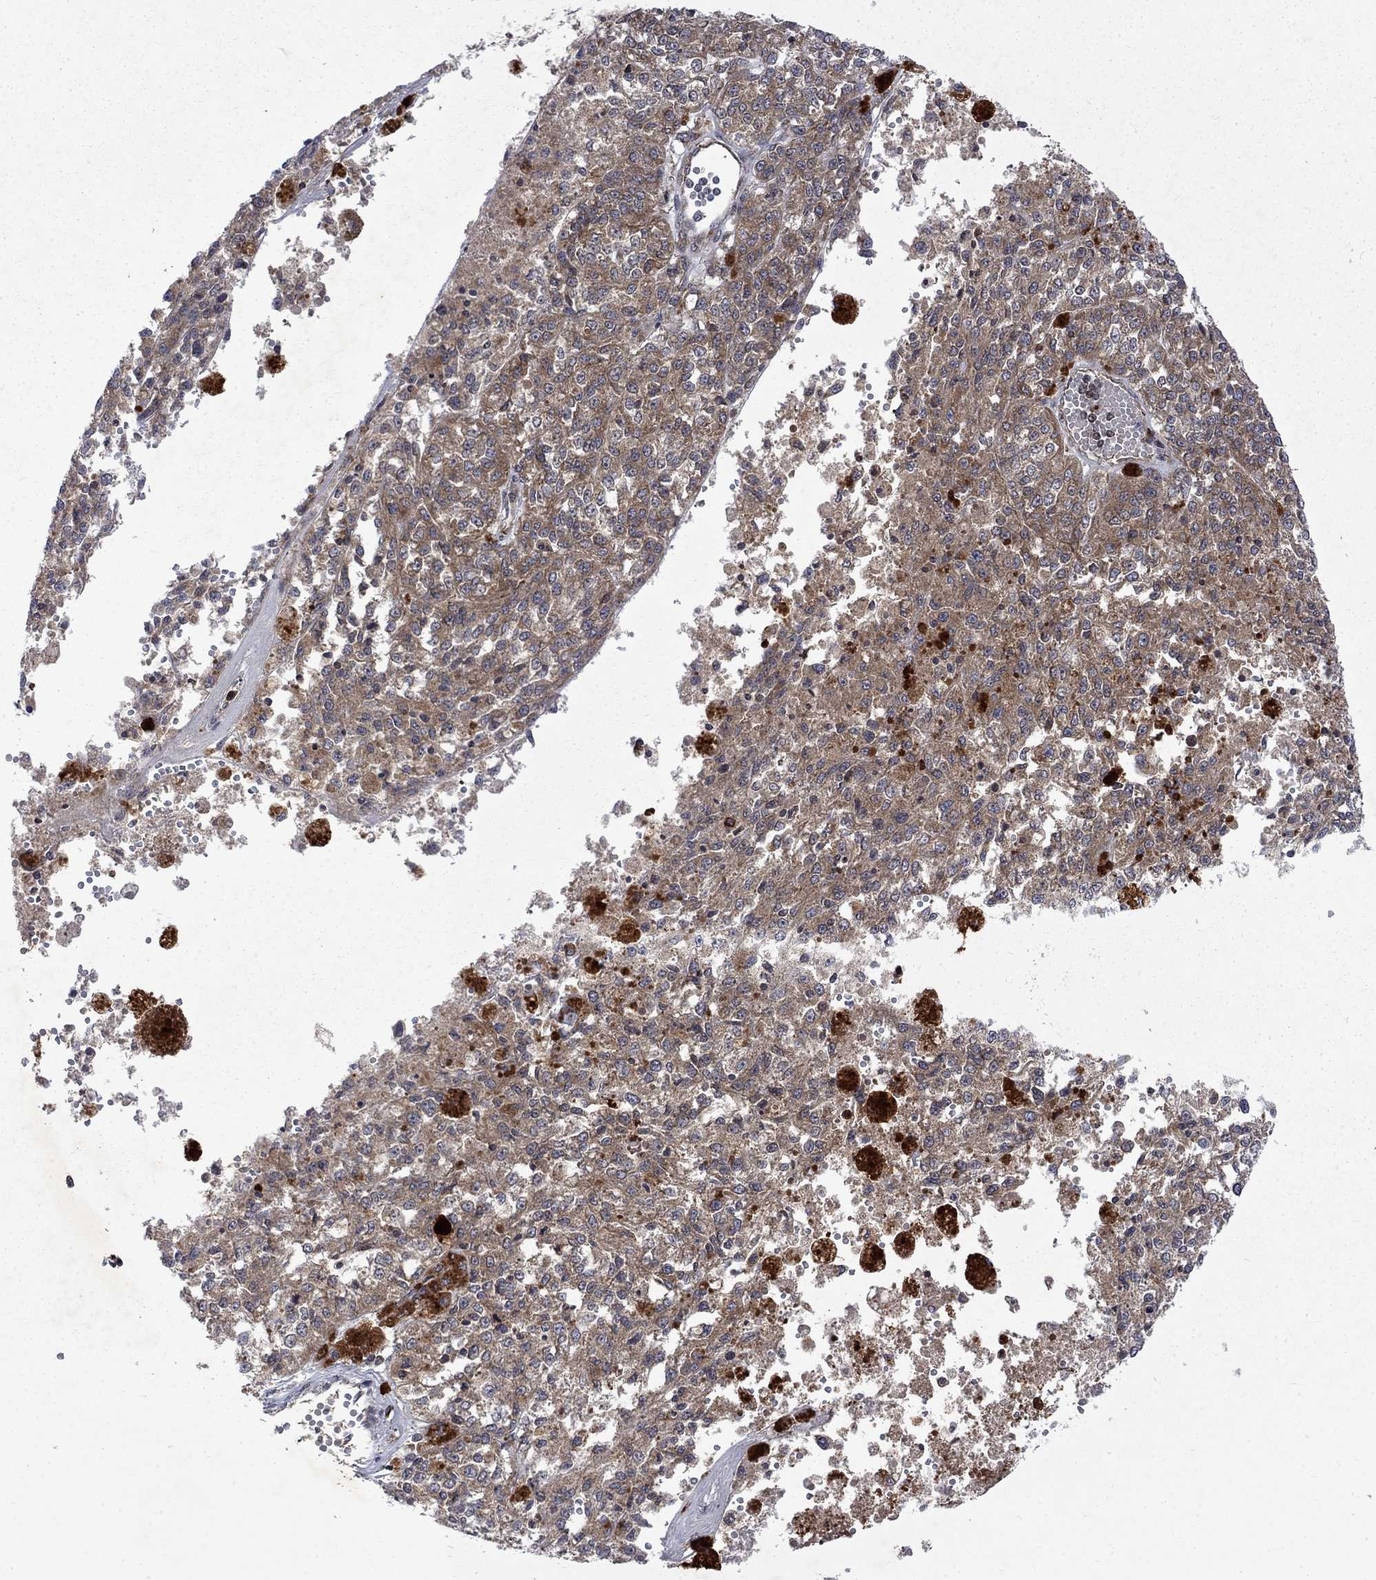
{"staining": {"intensity": "weak", "quantity": ">75%", "location": "cytoplasmic/membranous"}, "tissue": "melanoma", "cell_type": "Tumor cells", "image_type": "cancer", "snomed": [{"axis": "morphology", "description": "Malignant melanoma, Metastatic site"}, {"axis": "topography", "description": "Lymph node"}], "caption": "Immunohistochemical staining of human melanoma reveals low levels of weak cytoplasmic/membranous protein staining in approximately >75% of tumor cells.", "gene": "TMEM33", "patient": {"sex": "female", "age": 64}}